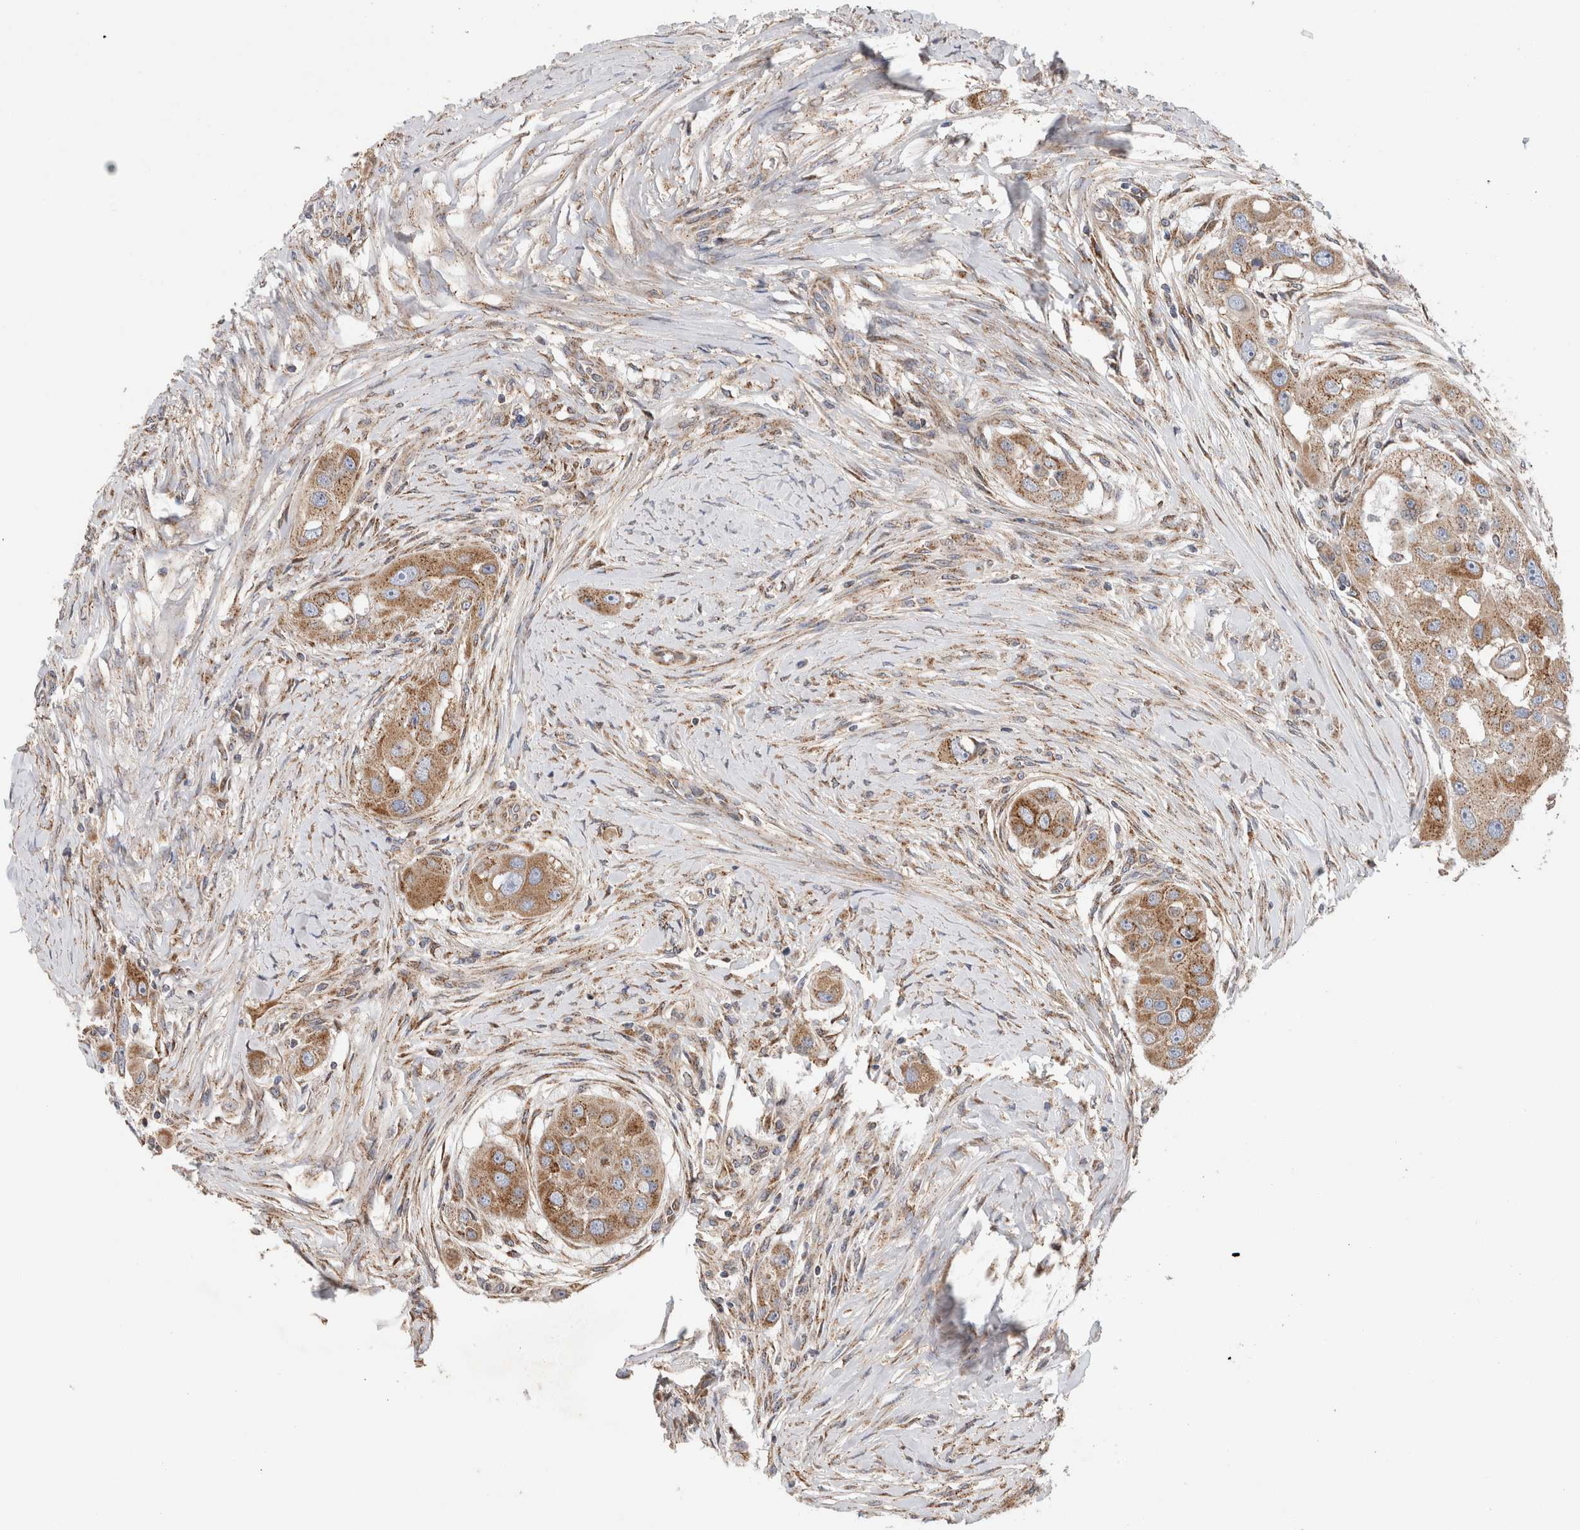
{"staining": {"intensity": "weak", "quantity": ">75%", "location": "cytoplasmic/membranous"}, "tissue": "head and neck cancer", "cell_type": "Tumor cells", "image_type": "cancer", "snomed": [{"axis": "morphology", "description": "Normal tissue, NOS"}, {"axis": "morphology", "description": "Squamous cell carcinoma, NOS"}, {"axis": "topography", "description": "Skeletal muscle"}, {"axis": "topography", "description": "Head-Neck"}], "caption": "Tumor cells reveal low levels of weak cytoplasmic/membranous staining in about >75% of cells in head and neck cancer.", "gene": "IARS2", "patient": {"sex": "male", "age": 51}}